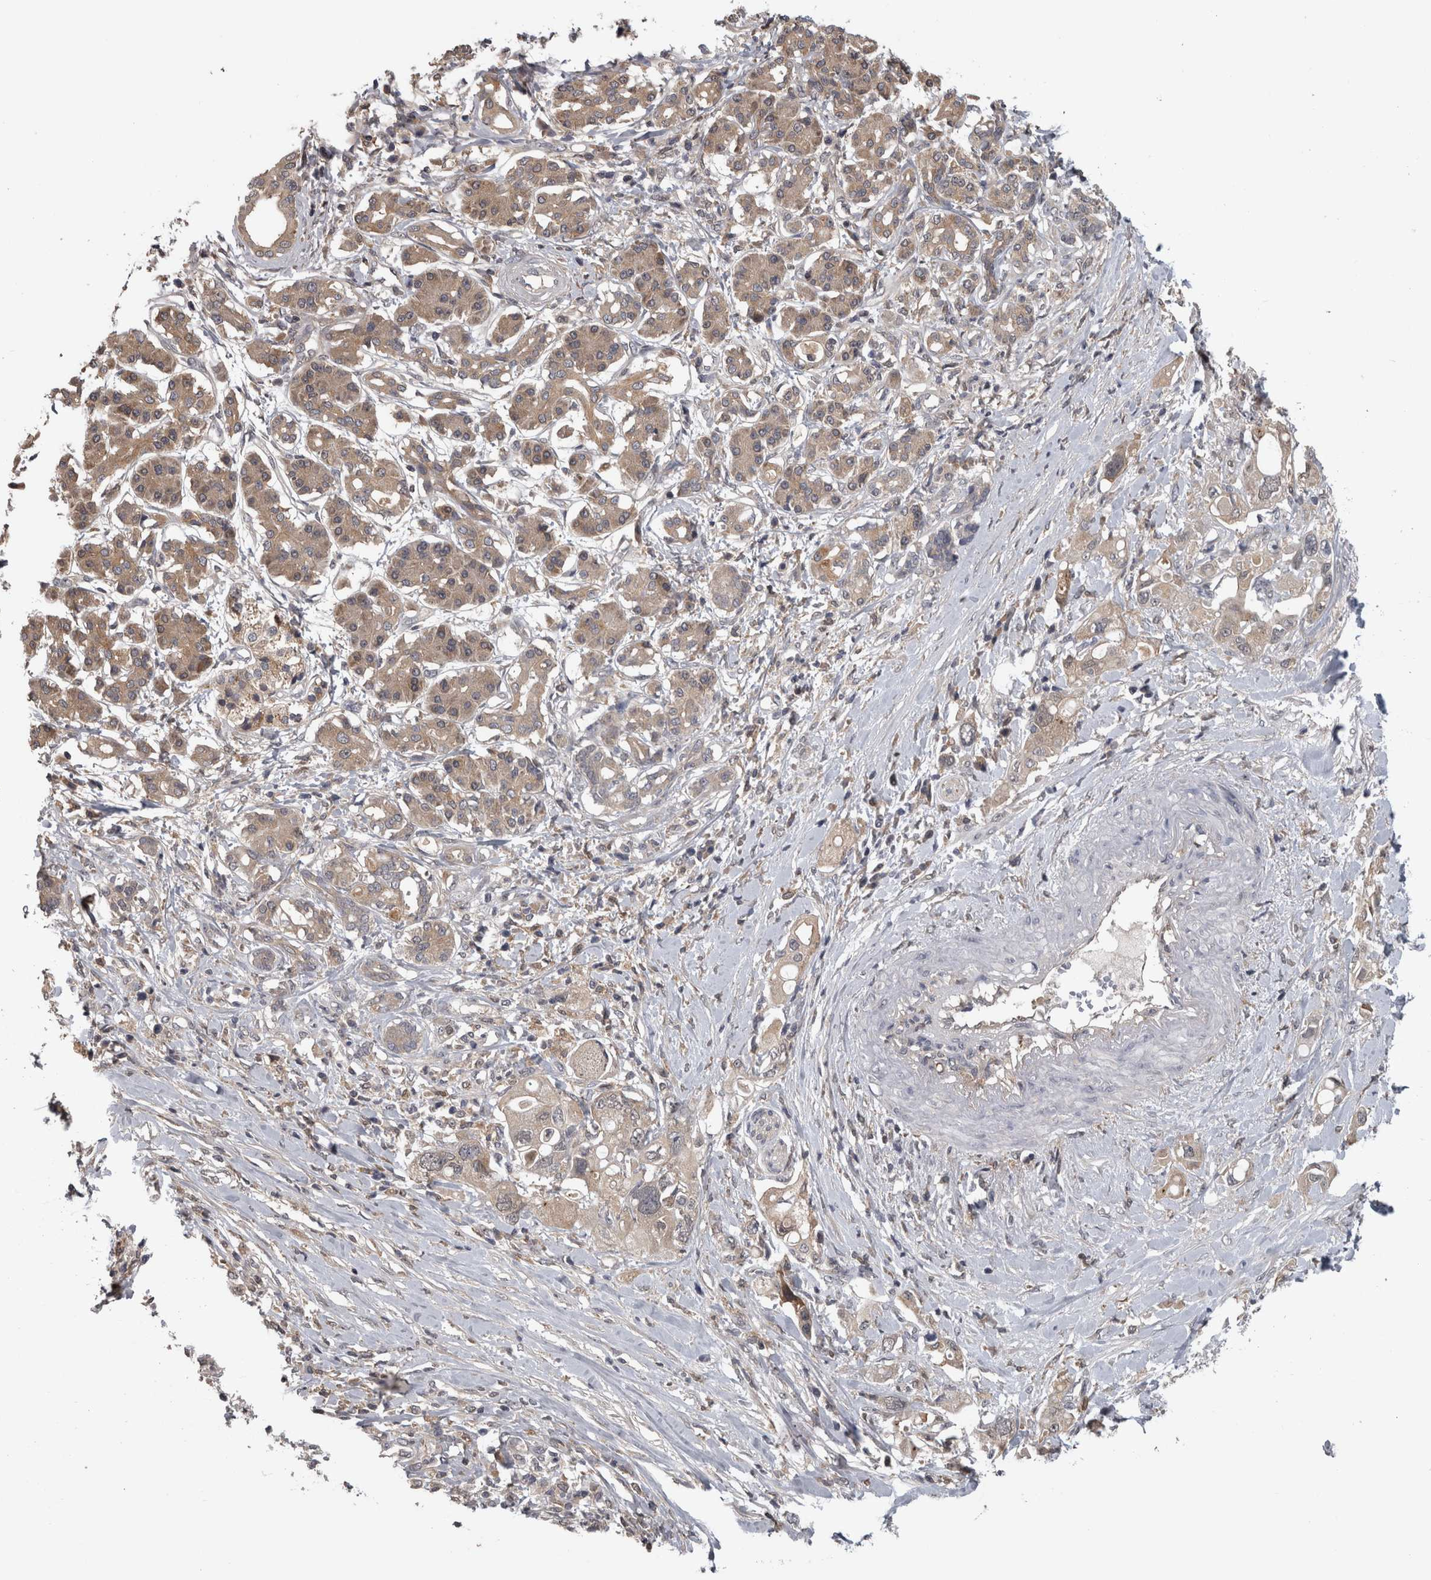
{"staining": {"intensity": "weak", "quantity": ">75%", "location": "cytoplasmic/membranous"}, "tissue": "pancreatic cancer", "cell_type": "Tumor cells", "image_type": "cancer", "snomed": [{"axis": "morphology", "description": "Adenocarcinoma, NOS"}, {"axis": "topography", "description": "Pancreas"}], "caption": "Adenocarcinoma (pancreatic) was stained to show a protein in brown. There is low levels of weak cytoplasmic/membranous expression in approximately >75% of tumor cells.", "gene": "APRT", "patient": {"sex": "female", "age": 56}}